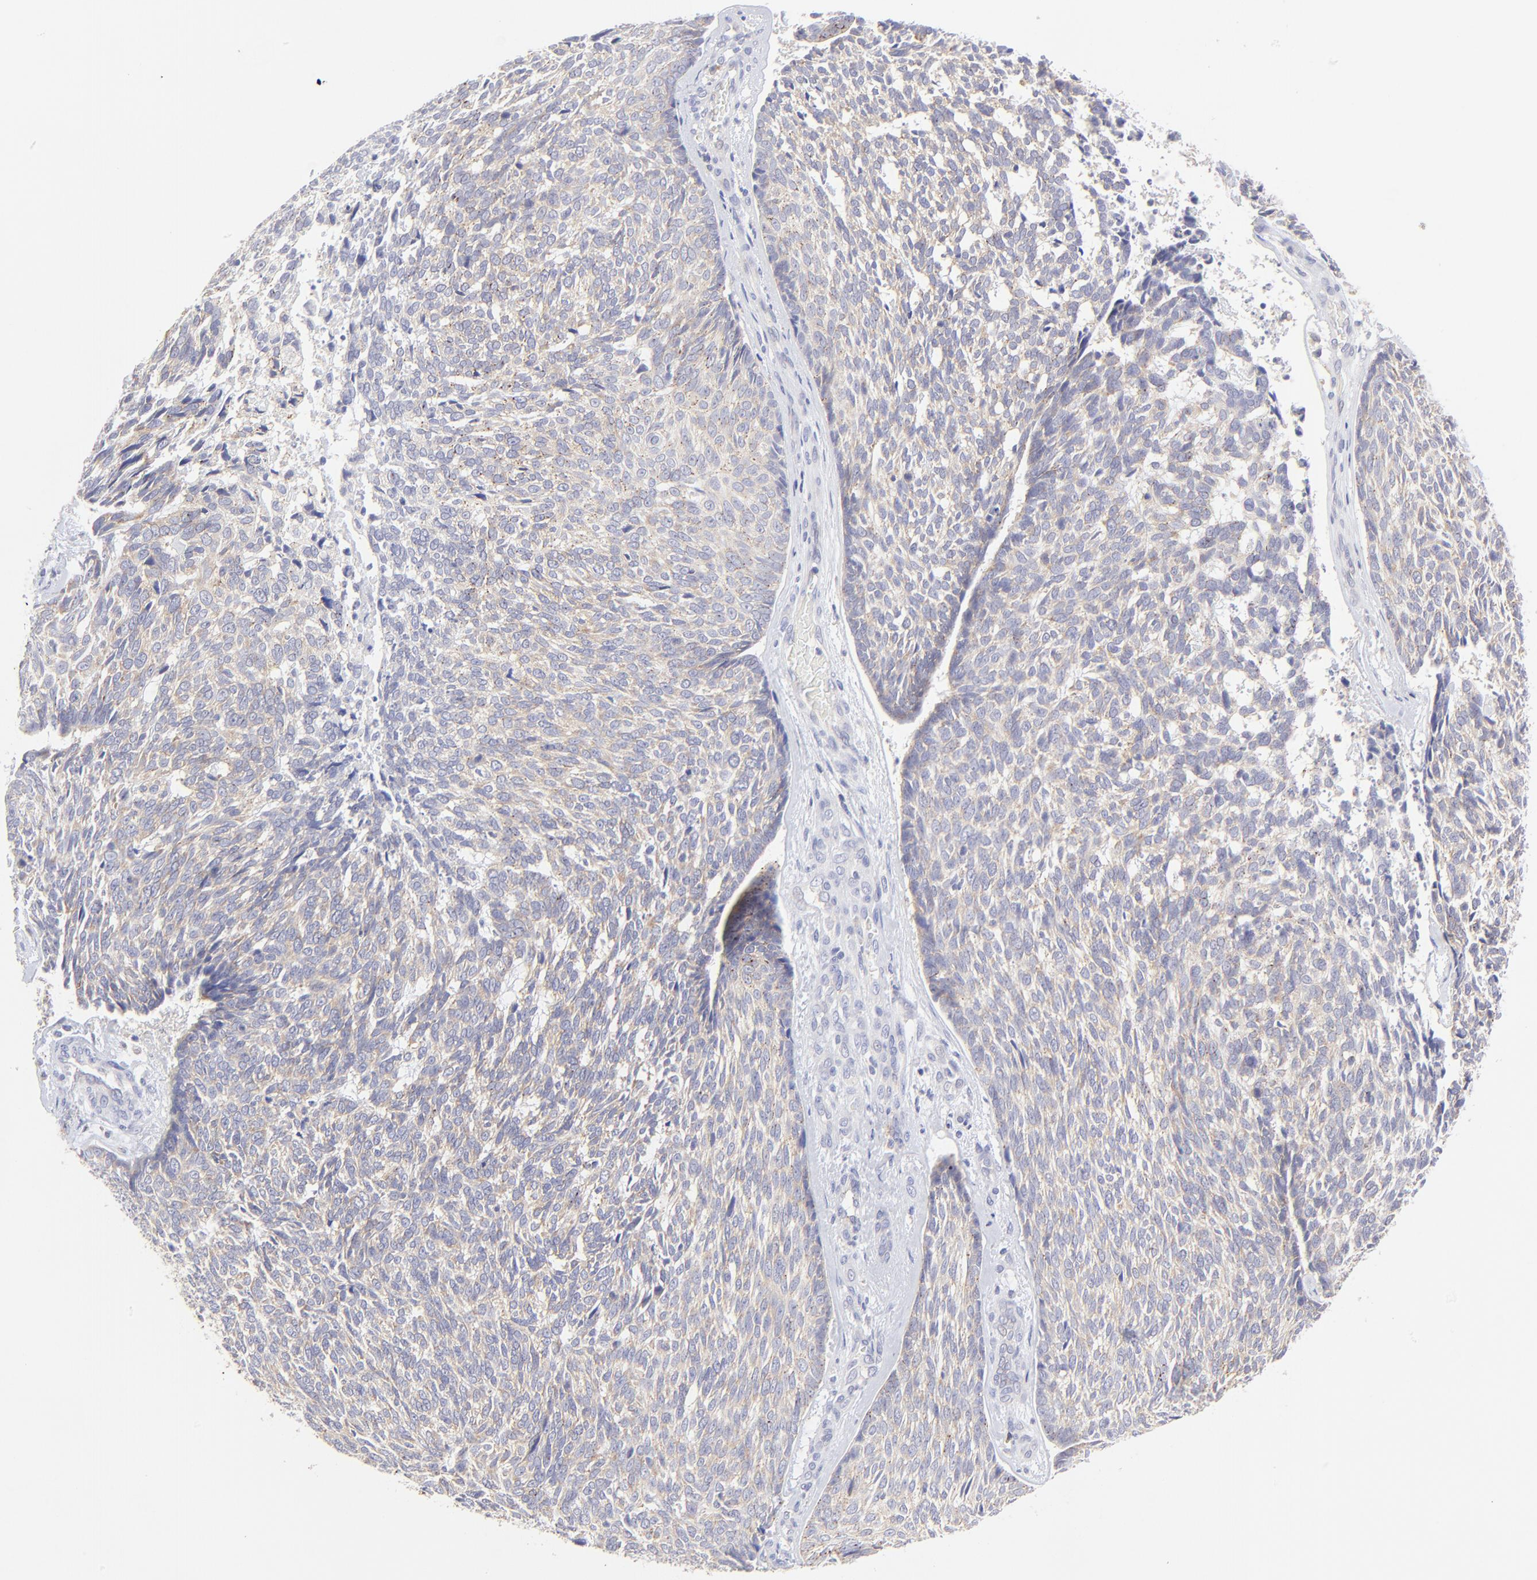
{"staining": {"intensity": "weak", "quantity": ">75%", "location": "cytoplasmic/membranous"}, "tissue": "skin cancer", "cell_type": "Tumor cells", "image_type": "cancer", "snomed": [{"axis": "morphology", "description": "Basal cell carcinoma"}, {"axis": "topography", "description": "Skin"}], "caption": "Approximately >75% of tumor cells in skin basal cell carcinoma reveal weak cytoplasmic/membranous protein expression as visualized by brown immunohistochemical staining.", "gene": "LHFPL1", "patient": {"sex": "male", "age": 72}}